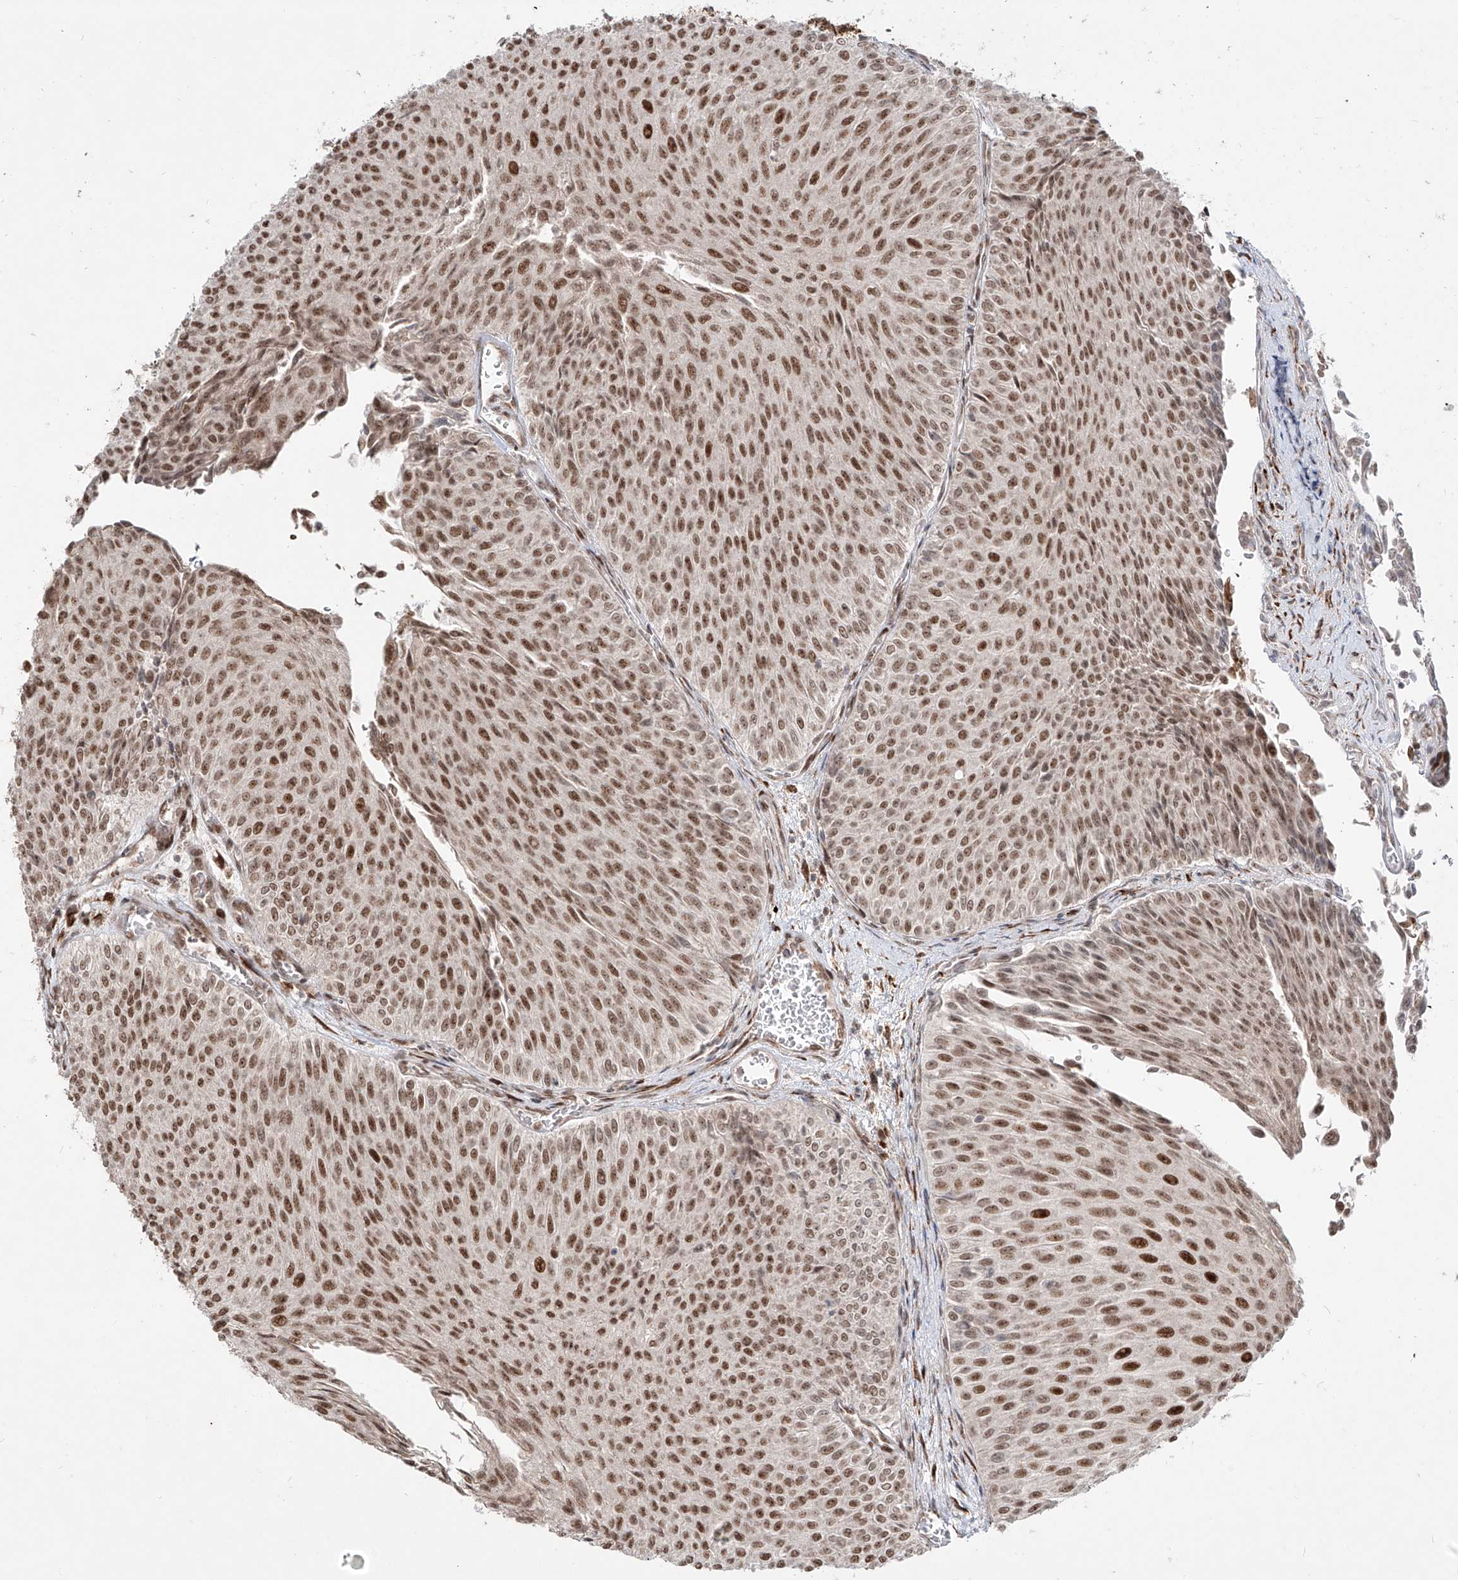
{"staining": {"intensity": "moderate", "quantity": ">75%", "location": "nuclear"}, "tissue": "urothelial cancer", "cell_type": "Tumor cells", "image_type": "cancer", "snomed": [{"axis": "morphology", "description": "Urothelial carcinoma, Low grade"}, {"axis": "topography", "description": "Urinary bladder"}], "caption": "Immunohistochemistry (IHC) micrograph of human urothelial cancer stained for a protein (brown), which reveals medium levels of moderate nuclear expression in about >75% of tumor cells.", "gene": "ZNF710", "patient": {"sex": "male", "age": 78}}